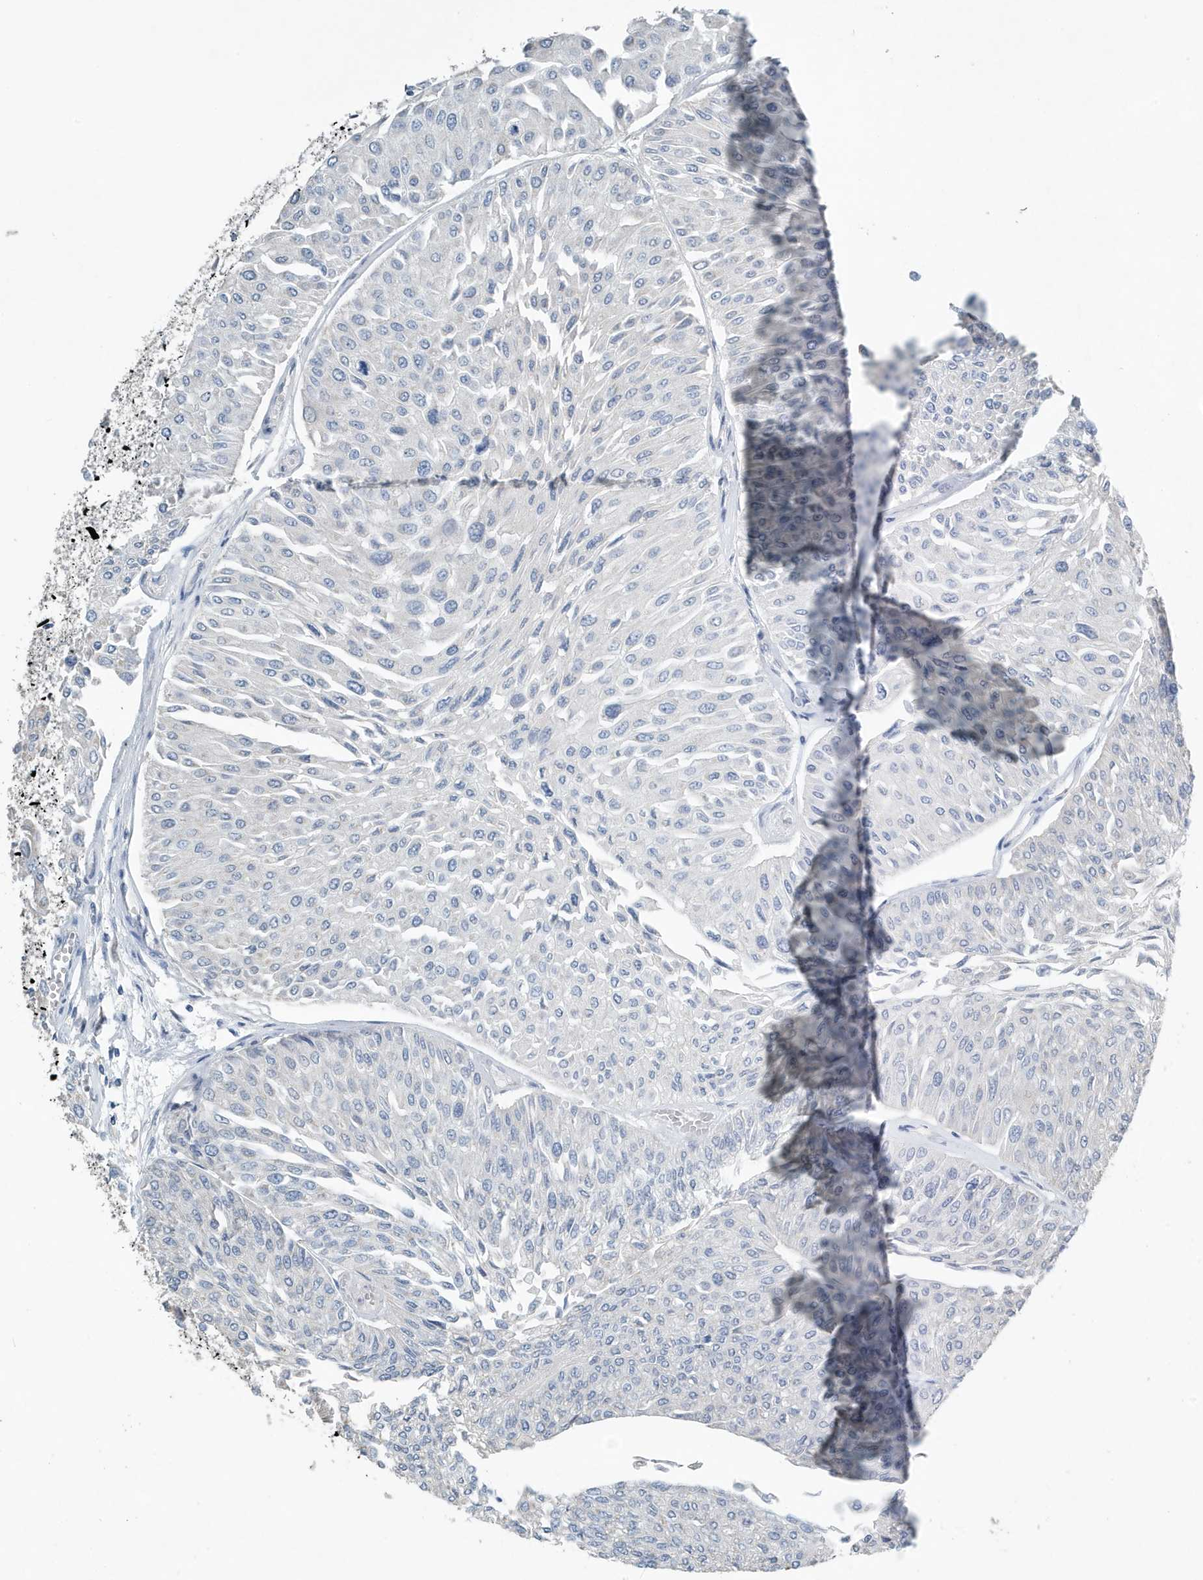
{"staining": {"intensity": "negative", "quantity": "none", "location": "none"}, "tissue": "urothelial cancer", "cell_type": "Tumor cells", "image_type": "cancer", "snomed": [{"axis": "morphology", "description": "Urothelial carcinoma, Low grade"}, {"axis": "topography", "description": "Urinary bladder"}], "caption": "A high-resolution histopathology image shows immunohistochemistry (IHC) staining of low-grade urothelial carcinoma, which displays no significant positivity in tumor cells.", "gene": "UGT2B4", "patient": {"sex": "male", "age": 67}}